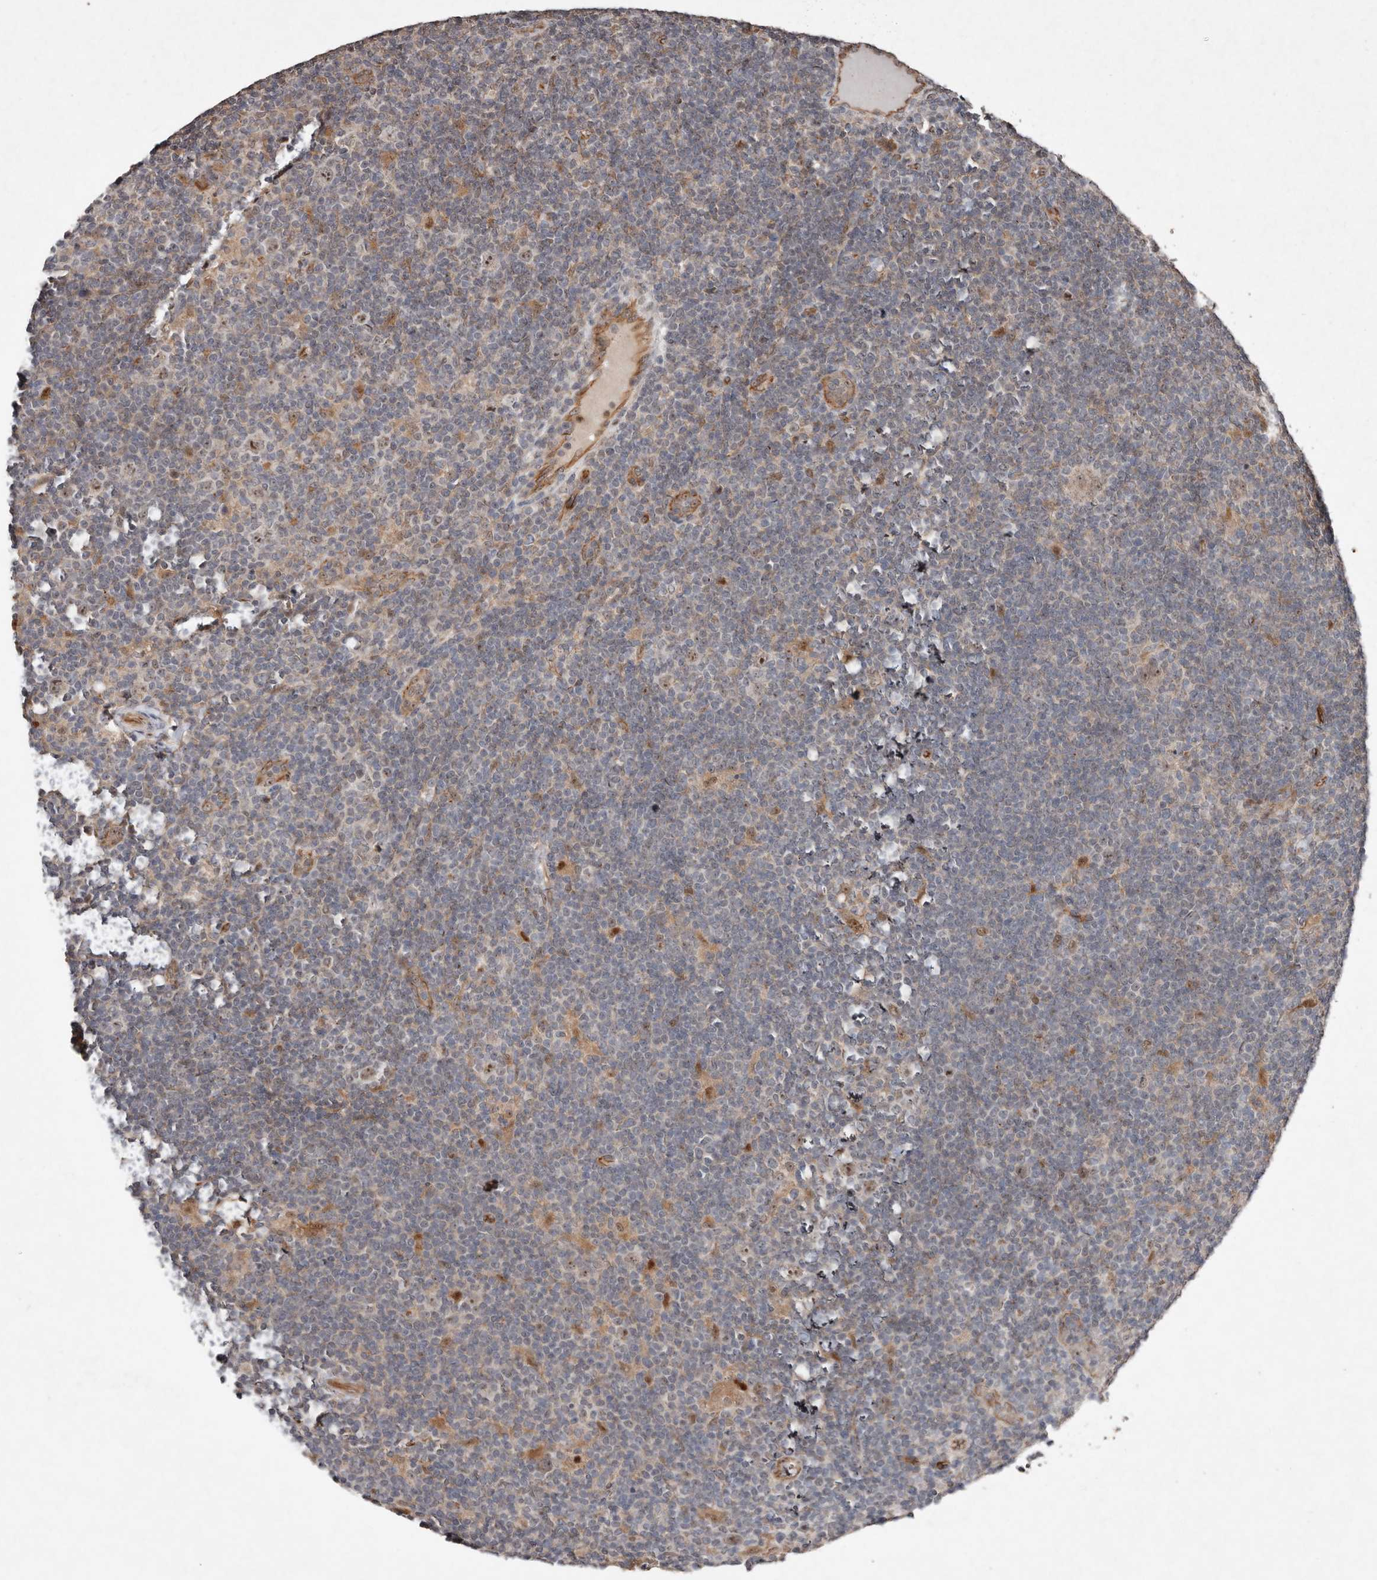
{"staining": {"intensity": "moderate", "quantity": ">75%", "location": "nuclear"}, "tissue": "lymphoma", "cell_type": "Tumor cells", "image_type": "cancer", "snomed": [{"axis": "morphology", "description": "Hodgkin's disease, NOS"}, {"axis": "topography", "description": "Lymph node"}], "caption": "Human lymphoma stained with a brown dye exhibits moderate nuclear positive expression in approximately >75% of tumor cells.", "gene": "DIP2C", "patient": {"sex": "female", "age": 57}}